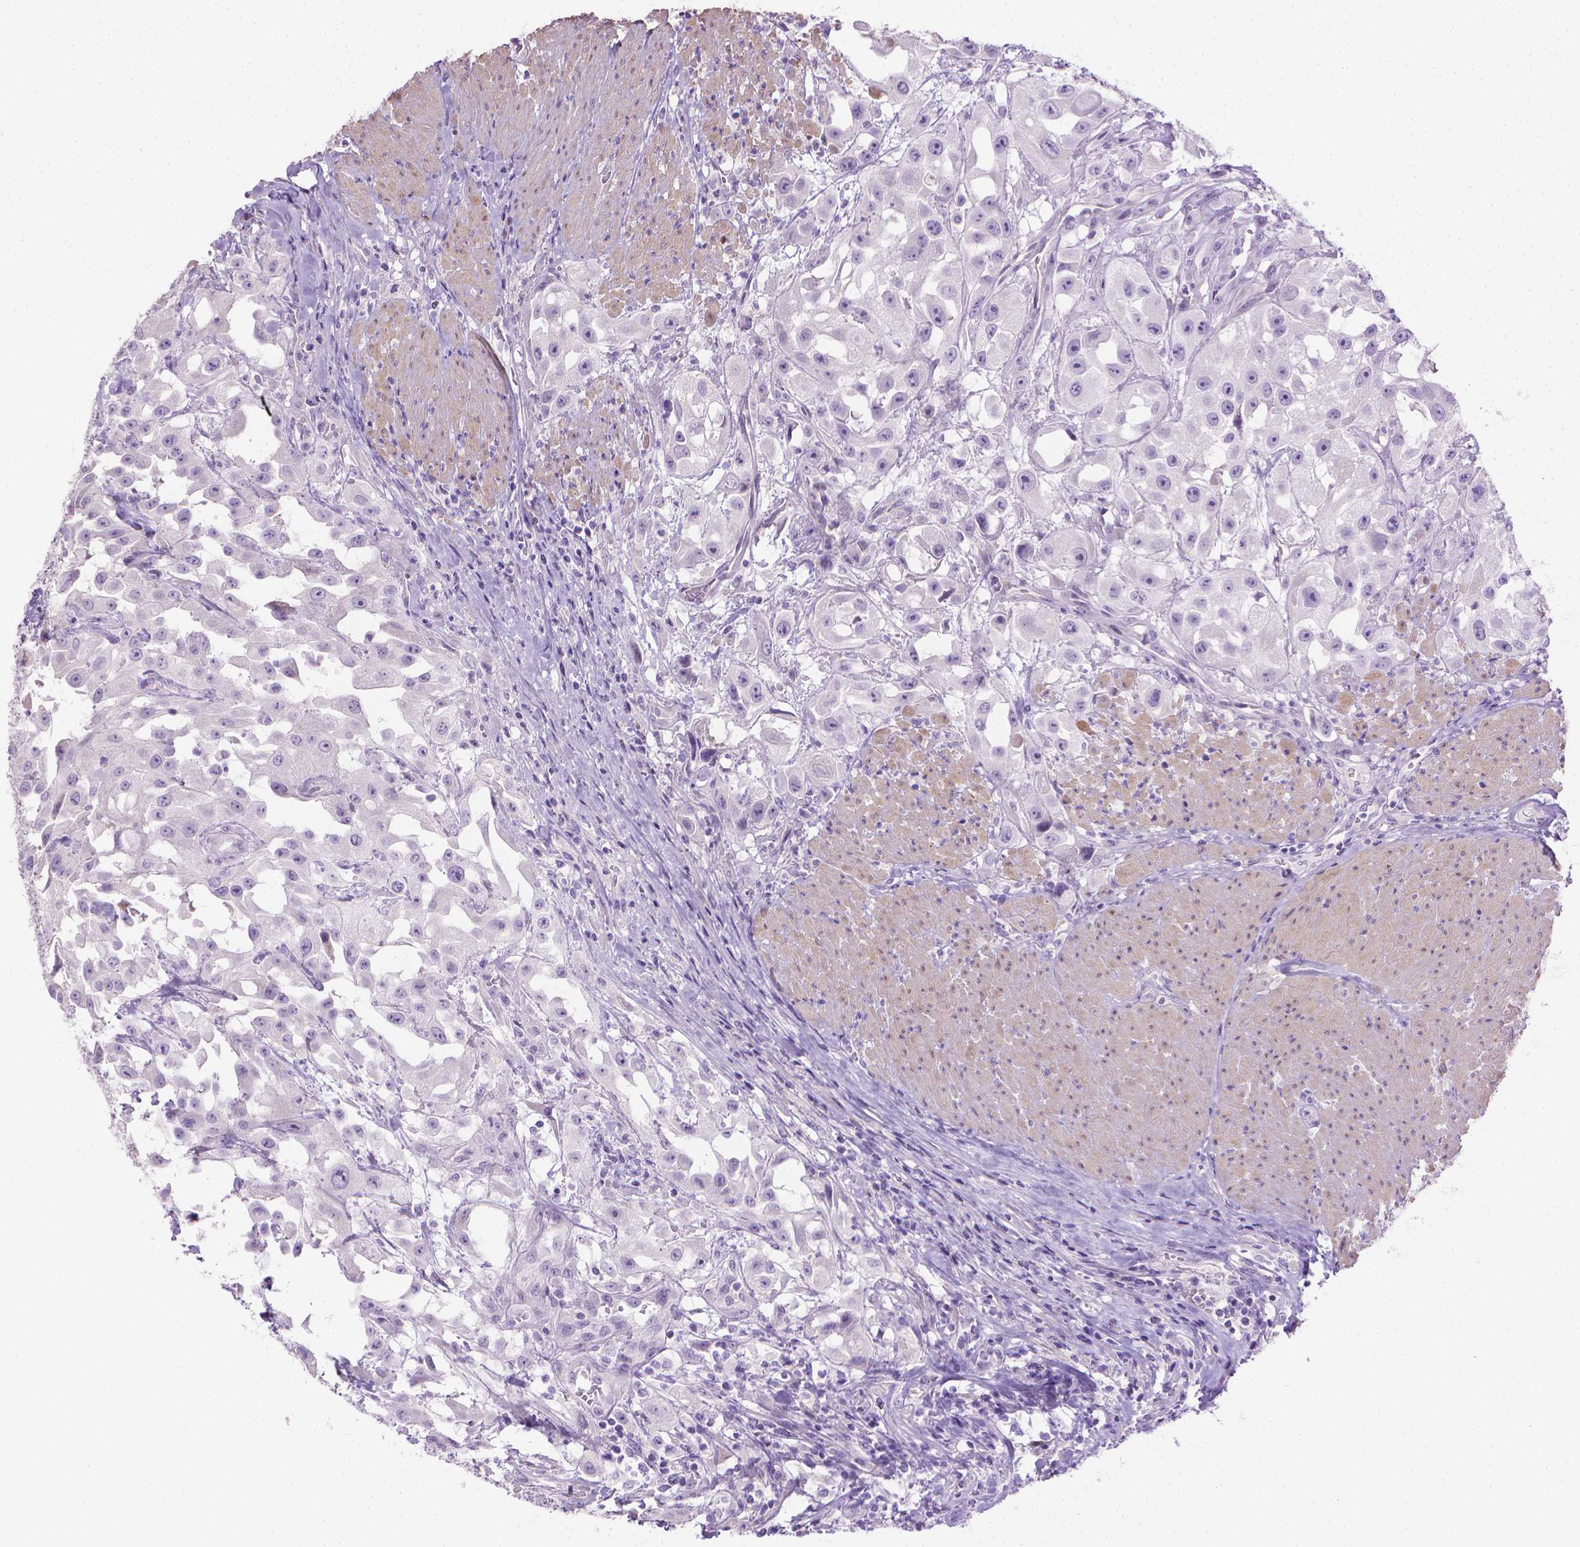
{"staining": {"intensity": "negative", "quantity": "none", "location": "none"}, "tissue": "urothelial cancer", "cell_type": "Tumor cells", "image_type": "cancer", "snomed": [{"axis": "morphology", "description": "Urothelial carcinoma, High grade"}, {"axis": "topography", "description": "Urinary bladder"}], "caption": "Protein analysis of urothelial cancer reveals no significant staining in tumor cells.", "gene": "PNMA2", "patient": {"sex": "male", "age": 79}}